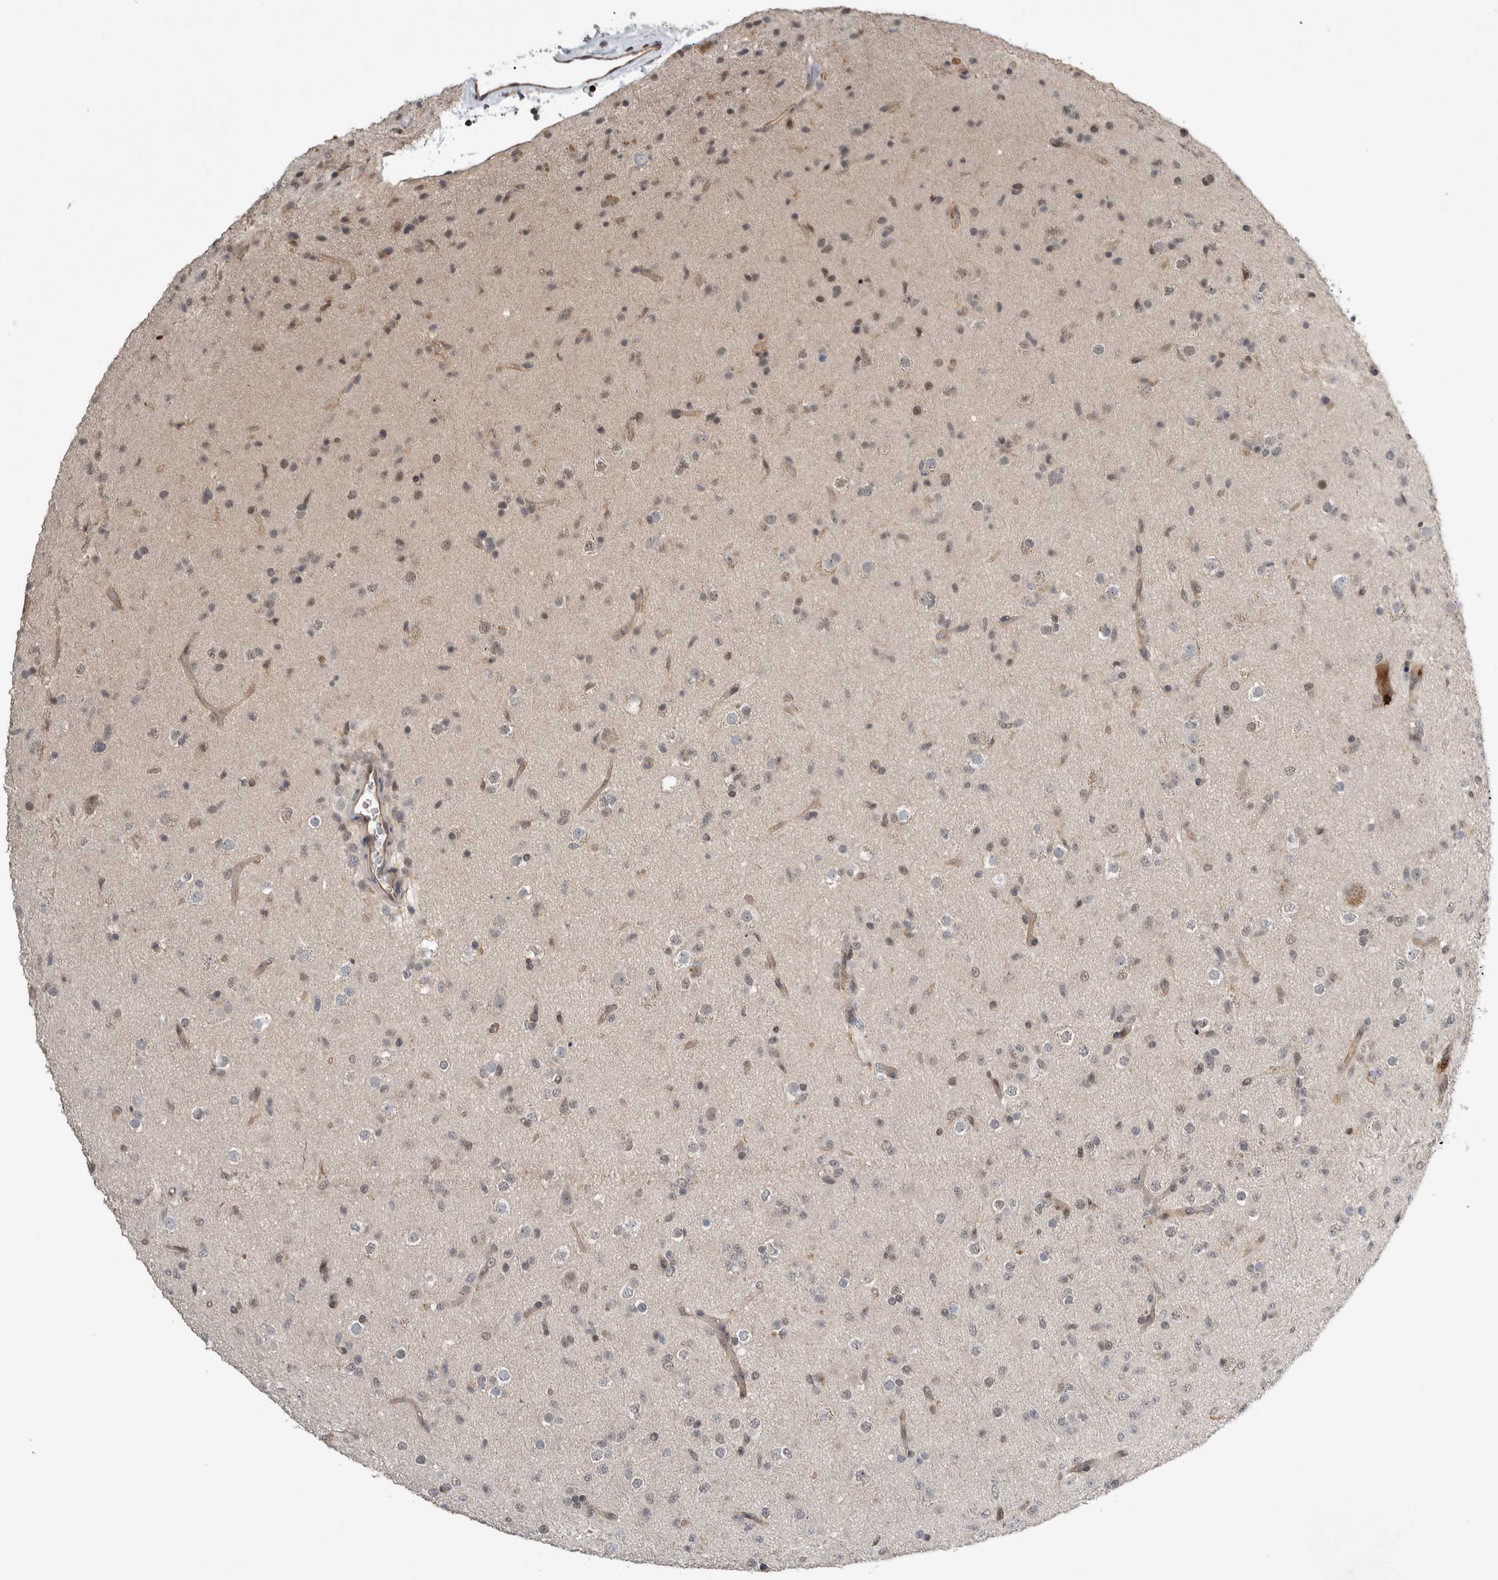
{"staining": {"intensity": "weak", "quantity": "<25%", "location": "nuclear"}, "tissue": "glioma", "cell_type": "Tumor cells", "image_type": "cancer", "snomed": [{"axis": "morphology", "description": "Glioma, malignant, Low grade"}, {"axis": "topography", "description": "Brain"}], "caption": "This micrograph is of glioma stained with IHC to label a protein in brown with the nuclei are counter-stained blue. There is no staining in tumor cells.", "gene": "PRDM4", "patient": {"sex": "male", "age": 65}}